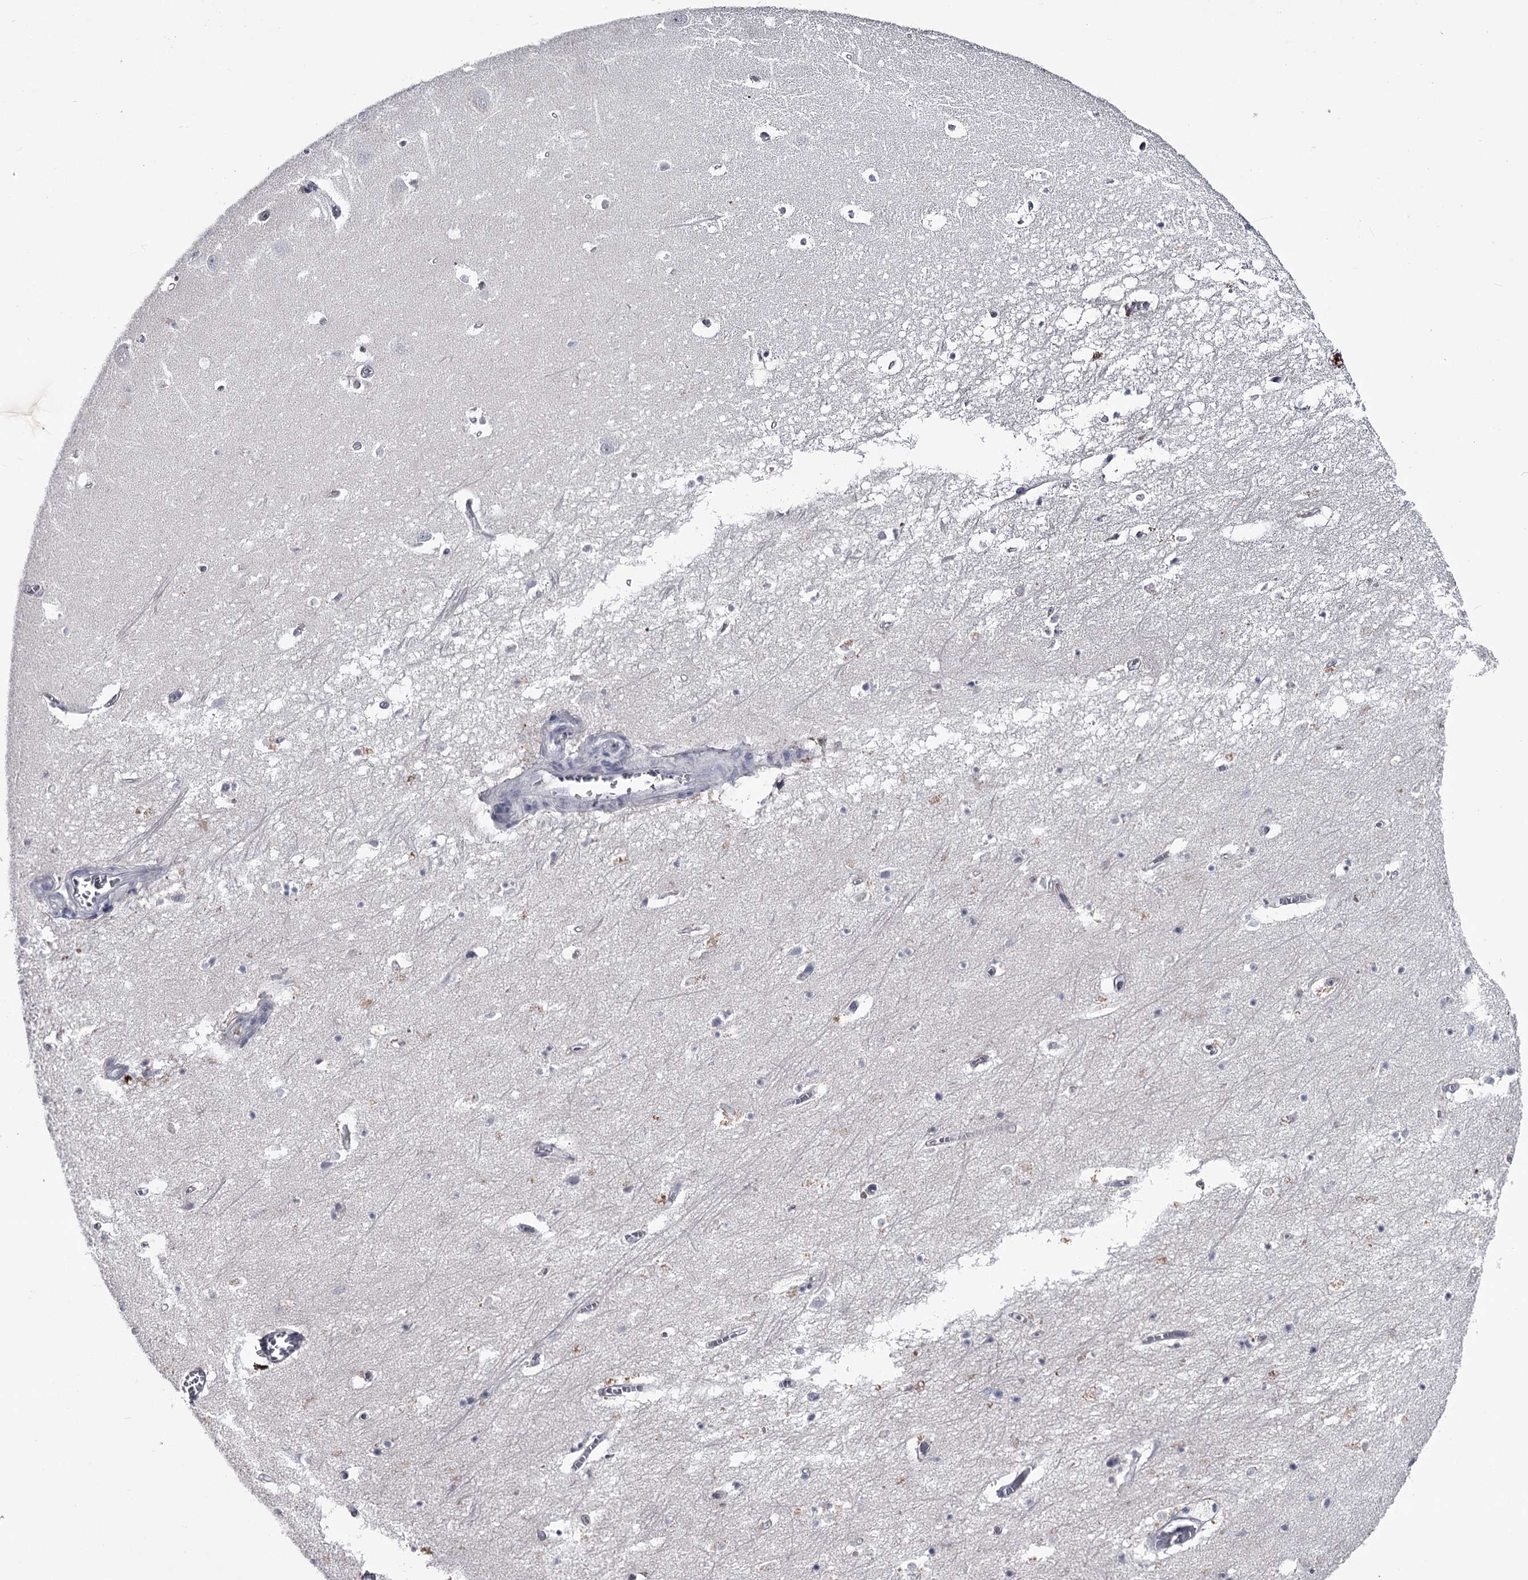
{"staining": {"intensity": "negative", "quantity": "none", "location": "none"}, "tissue": "hippocampus", "cell_type": "Glial cells", "image_type": "normal", "snomed": [{"axis": "morphology", "description": "Normal tissue, NOS"}, {"axis": "topography", "description": "Hippocampus"}], "caption": "An immunohistochemistry micrograph of normal hippocampus is shown. There is no staining in glial cells of hippocampus.", "gene": "DAO", "patient": {"sex": "female", "age": 64}}